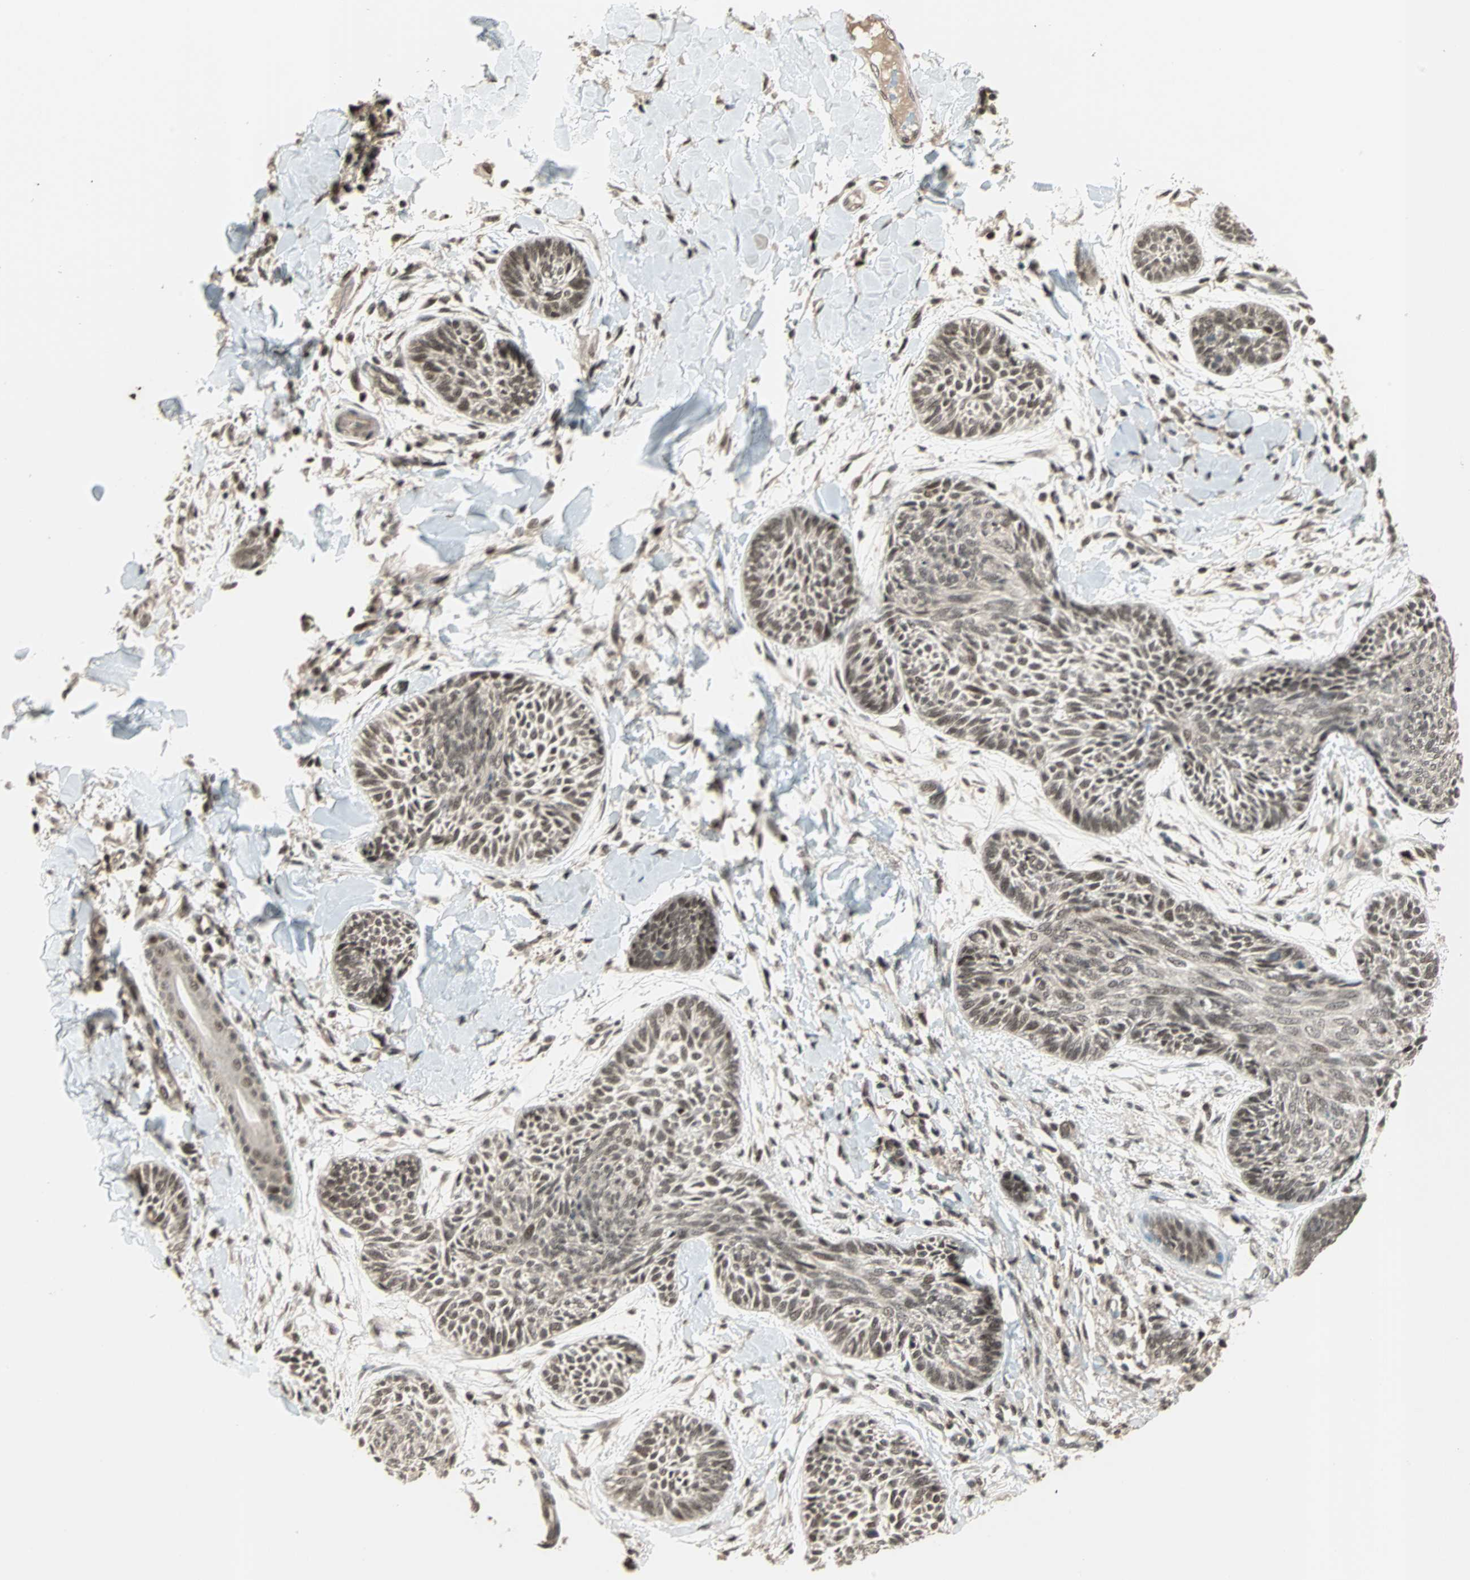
{"staining": {"intensity": "moderate", "quantity": ">75%", "location": "nuclear"}, "tissue": "skin cancer", "cell_type": "Tumor cells", "image_type": "cancer", "snomed": [{"axis": "morphology", "description": "Papilloma, NOS"}, {"axis": "morphology", "description": "Basal cell carcinoma"}, {"axis": "topography", "description": "Skin"}], "caption": "The immunohistochemical stain labels moderate nuclear staining in tumor cells of skin cancer (papilloma) tissue.", "gene": "ZNF701", "patient": {"sex": "male", "age": 87}}